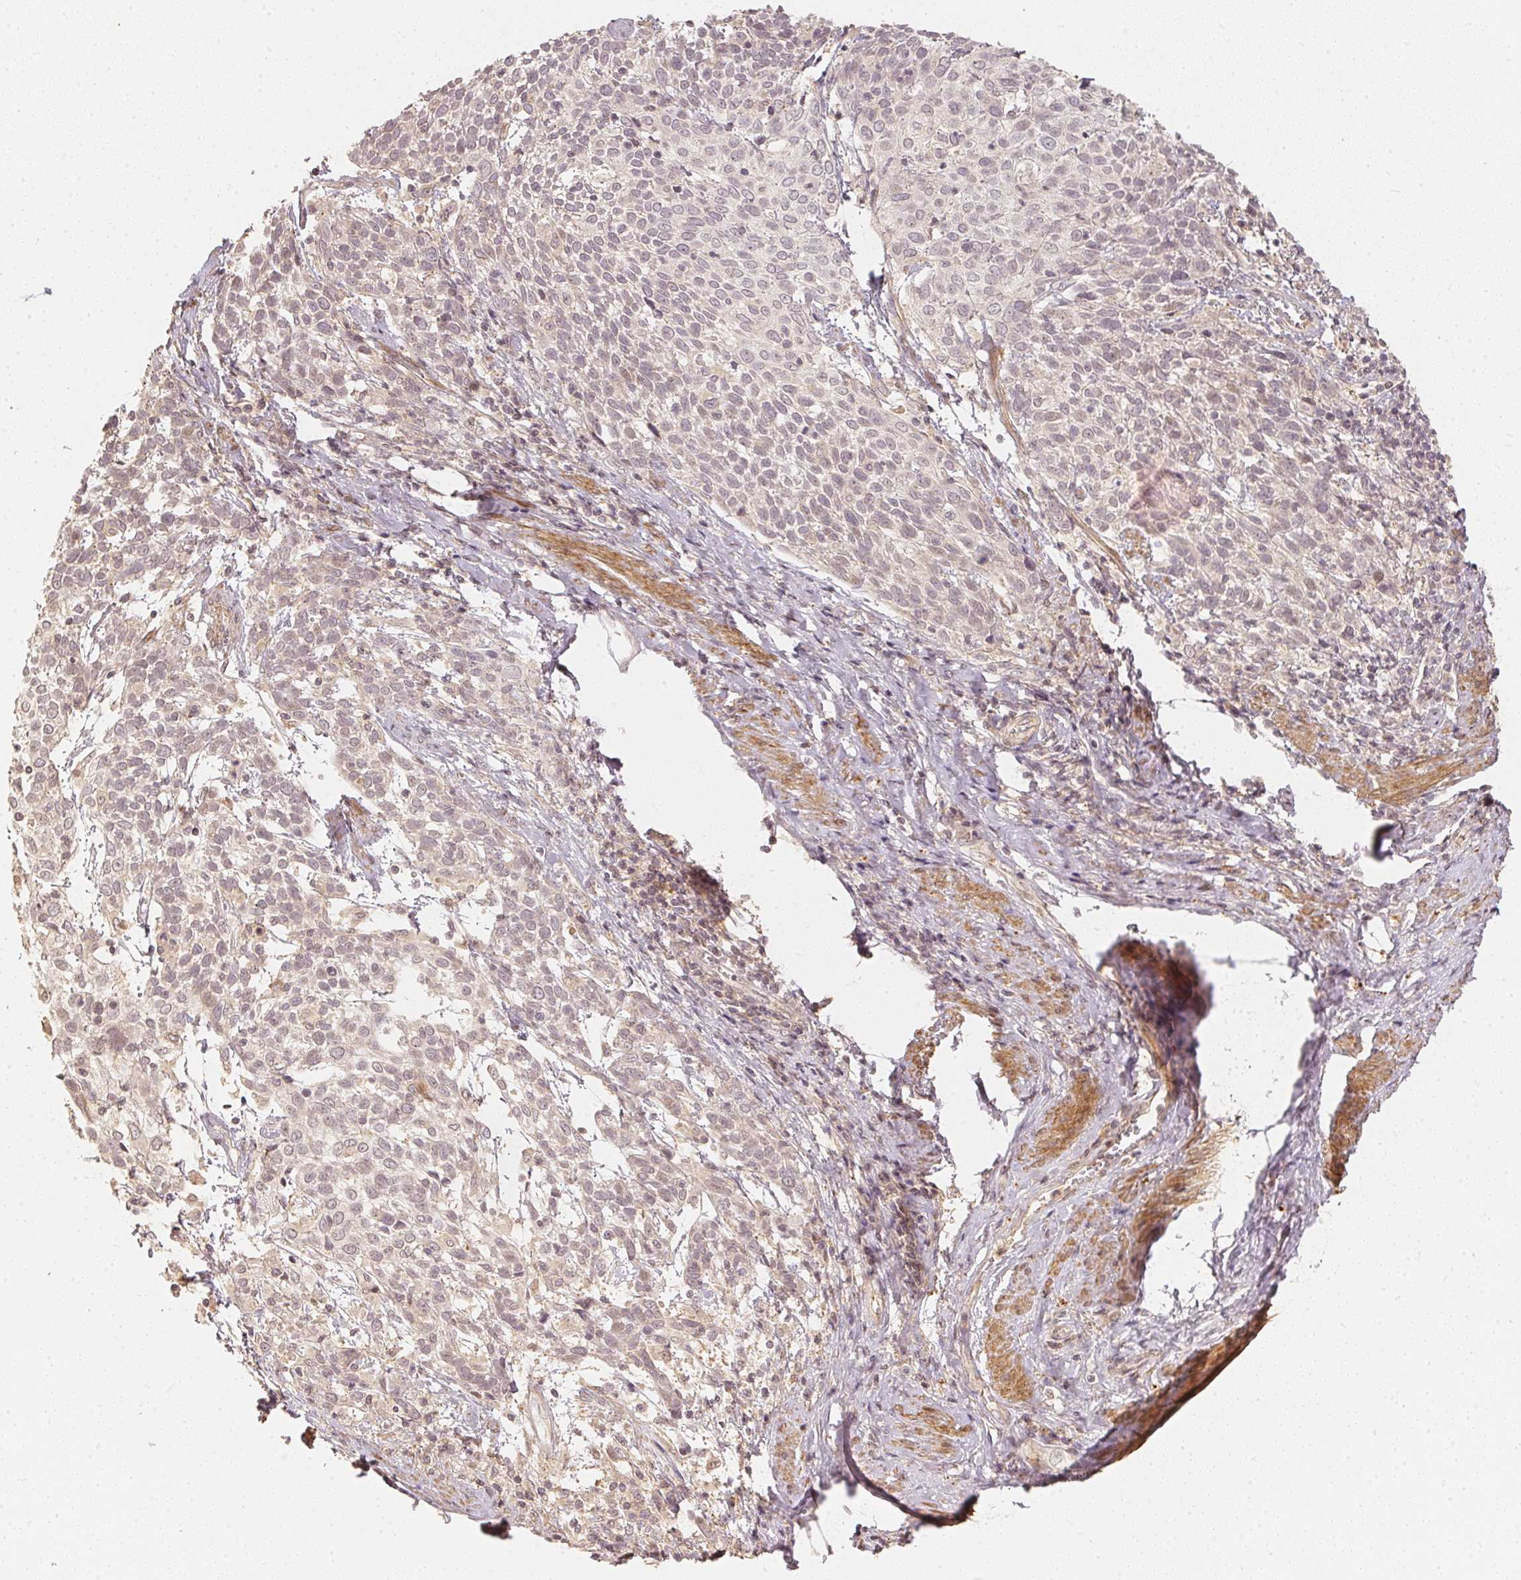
{"staining": {"intensity": "negative", "quantity": "none", "location": "none"}, "tissue": "cervical cancer", "cell_type": "Tumor cells", "image_type": "cancer", "snomed": [{"axis": "morphology", "description": "Squamous cell carcinoma, NOS"}, {"axis": "topography", "description": "Cervix"}], "caption": "Immunohistochemistry image of cervical squamous cell carcinoma stained for a protein (brown), which exhibits no expression in tumor cells.", "gene": "SERPINE1", "patient": {"sex": "female", "age": 61}}